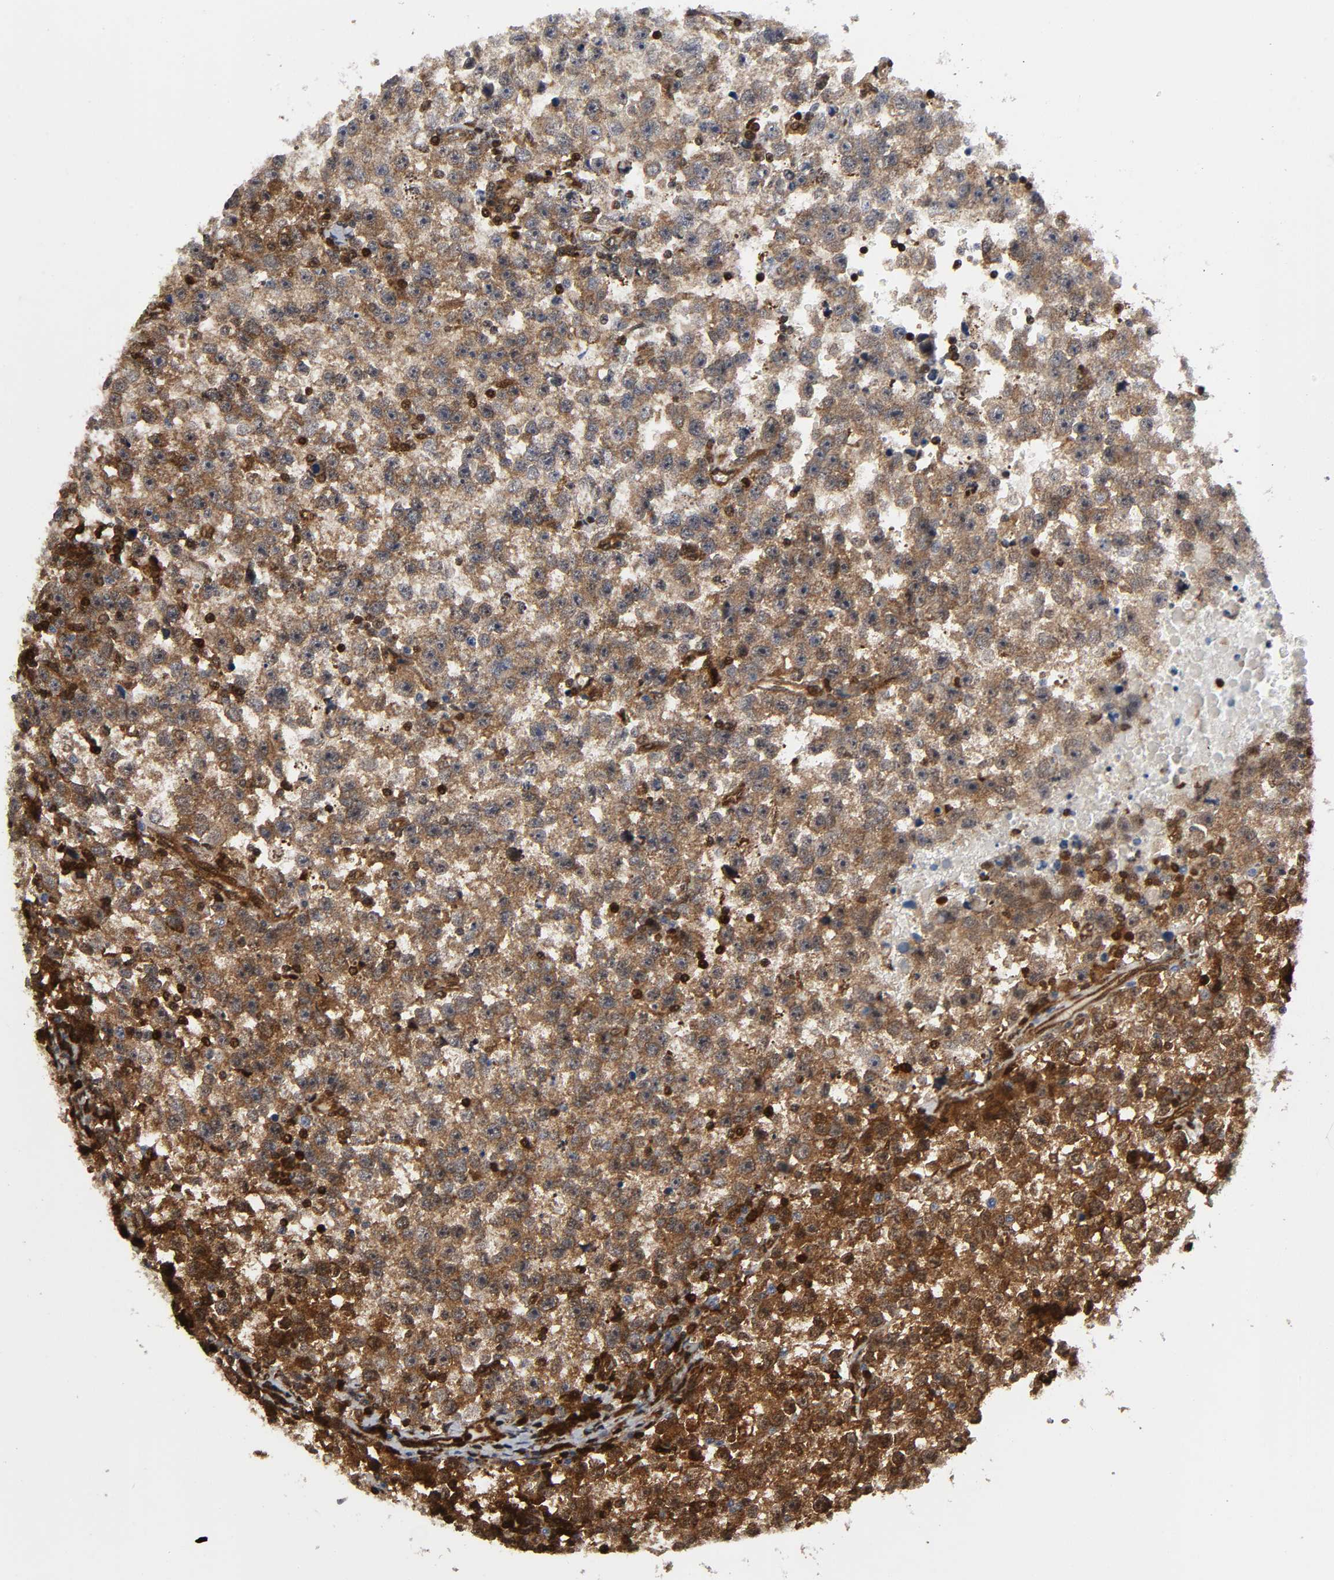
{"staining": {"intensity": "moderate", "quantity": ">75%", "location": "cytoplasmic/membranous"}, "tissue": "testis cancer", "cell_type": "Tumor cells", "image_type": "cancer", "snomed": [{"axis": "morphology", "description": "Seminoma, NOS"}, {"axis": "topography", "description": "Testis"}], "caption": "High-magnification brightfield microscopy of testis cancer (seminoma) stained with DAB (3,3'-diaminobenzidine) (brown) and counterstained with hematoxylin (blue). tumor cells exhibit moderate cytoplasmic/membranous staining is identified in approximately>75% of cells.", "gene": "MAPK1", "patient": {"sex": "male", "age": 33}}